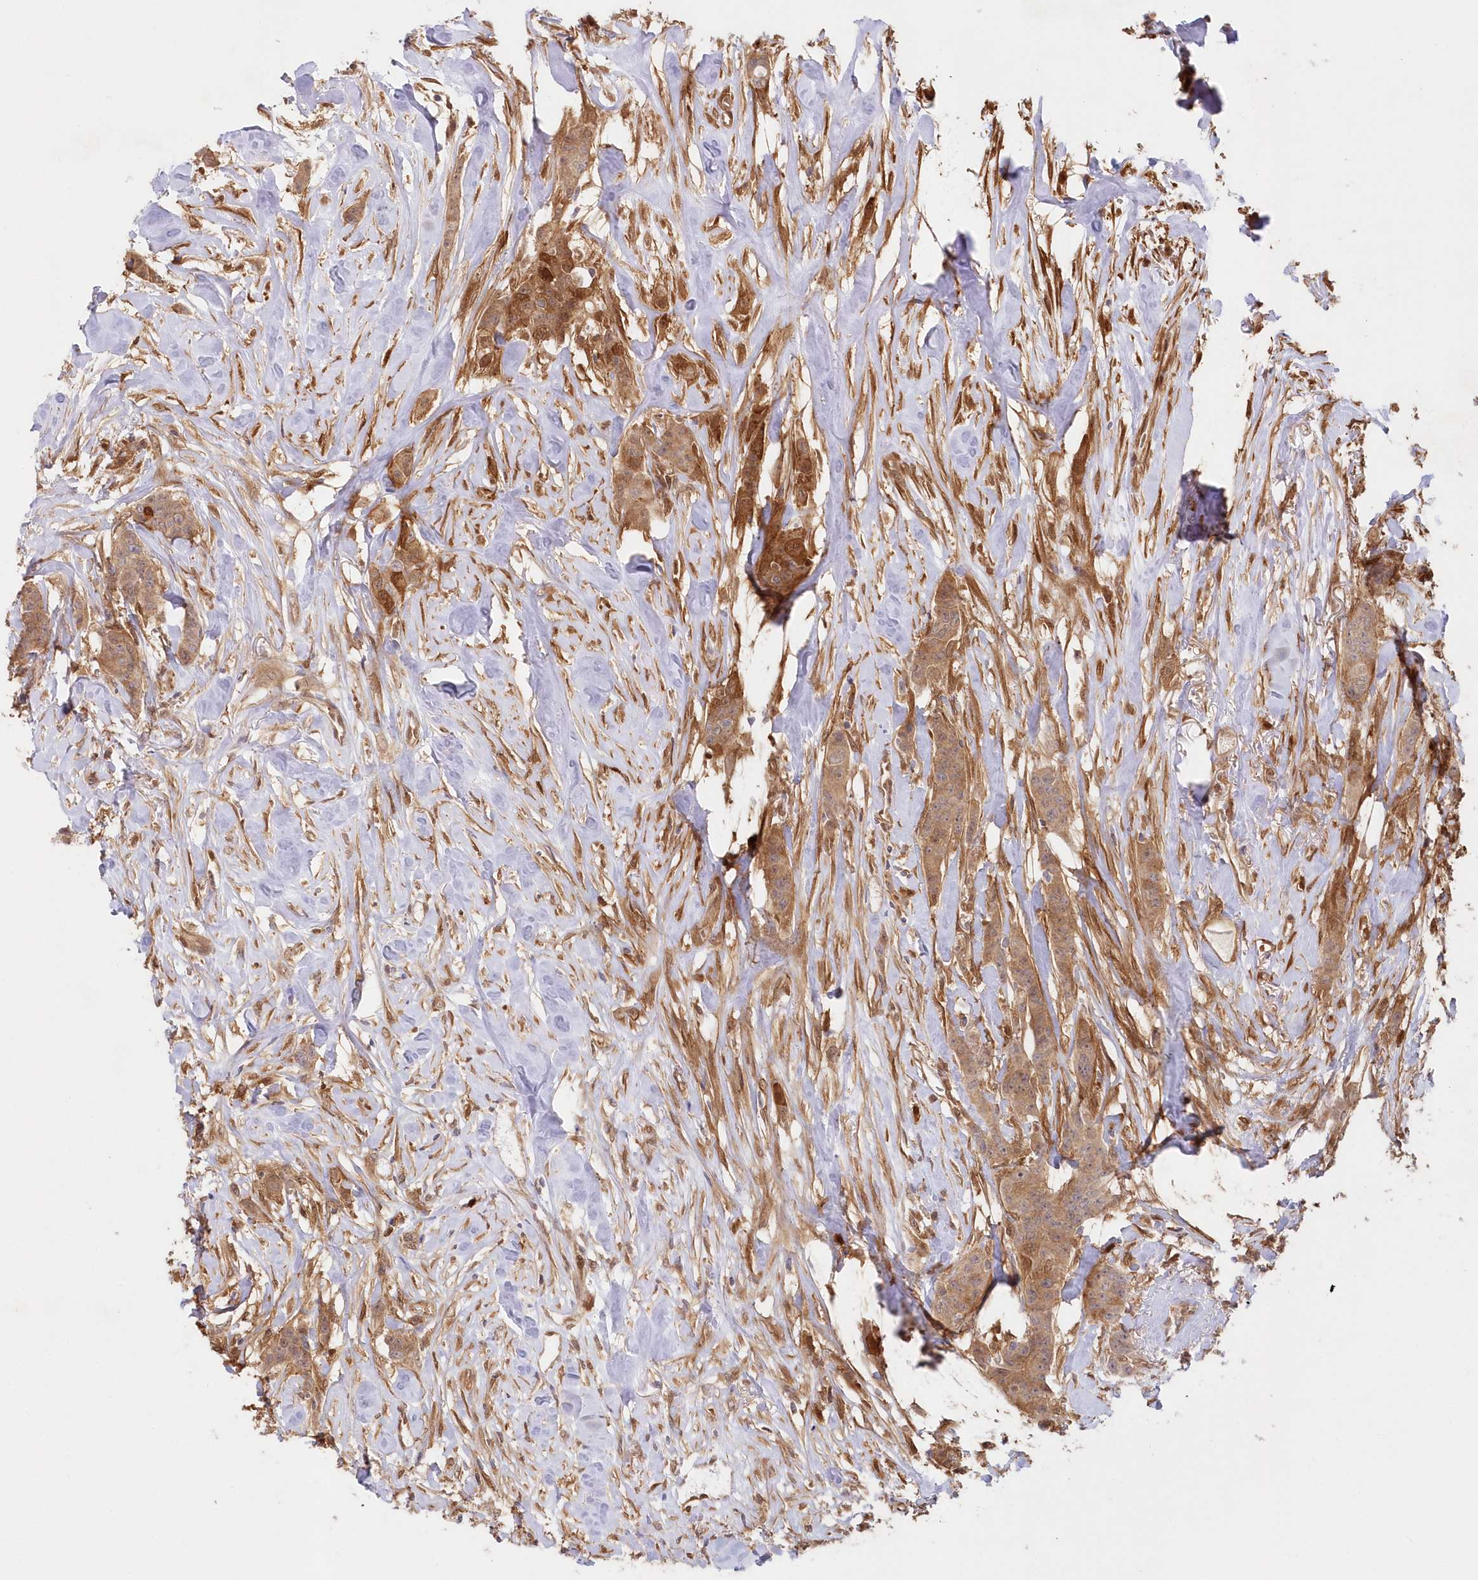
{"staining": {"intensity": "moderate", "quantity": ">75%", "location": "cytoplasmic/membranous,nuclear"}, "tissue": "breast cancer", "cell_type": "Tumor cells", "image_type": "cancer", "snomed": [{"axis": "morphology", "description": "Duct carcinoma"}, {"axis": "topography", "description": "Breast"}], "caption": "The micrograph shows staining of breast cancer (invasive ductal carcinoma), revealing moderate cytoplasmic/membranous and nuclear protein positivity (brown color) within tumor cells. The staining is performed using DAB (3,3'-diaminobenzidine) brown chromogen to label protein expression. The nuclei are counter-stained blue using hematoxylin.", "gene": "GBE1", "patient": {"sex": "female", "age": 40}}